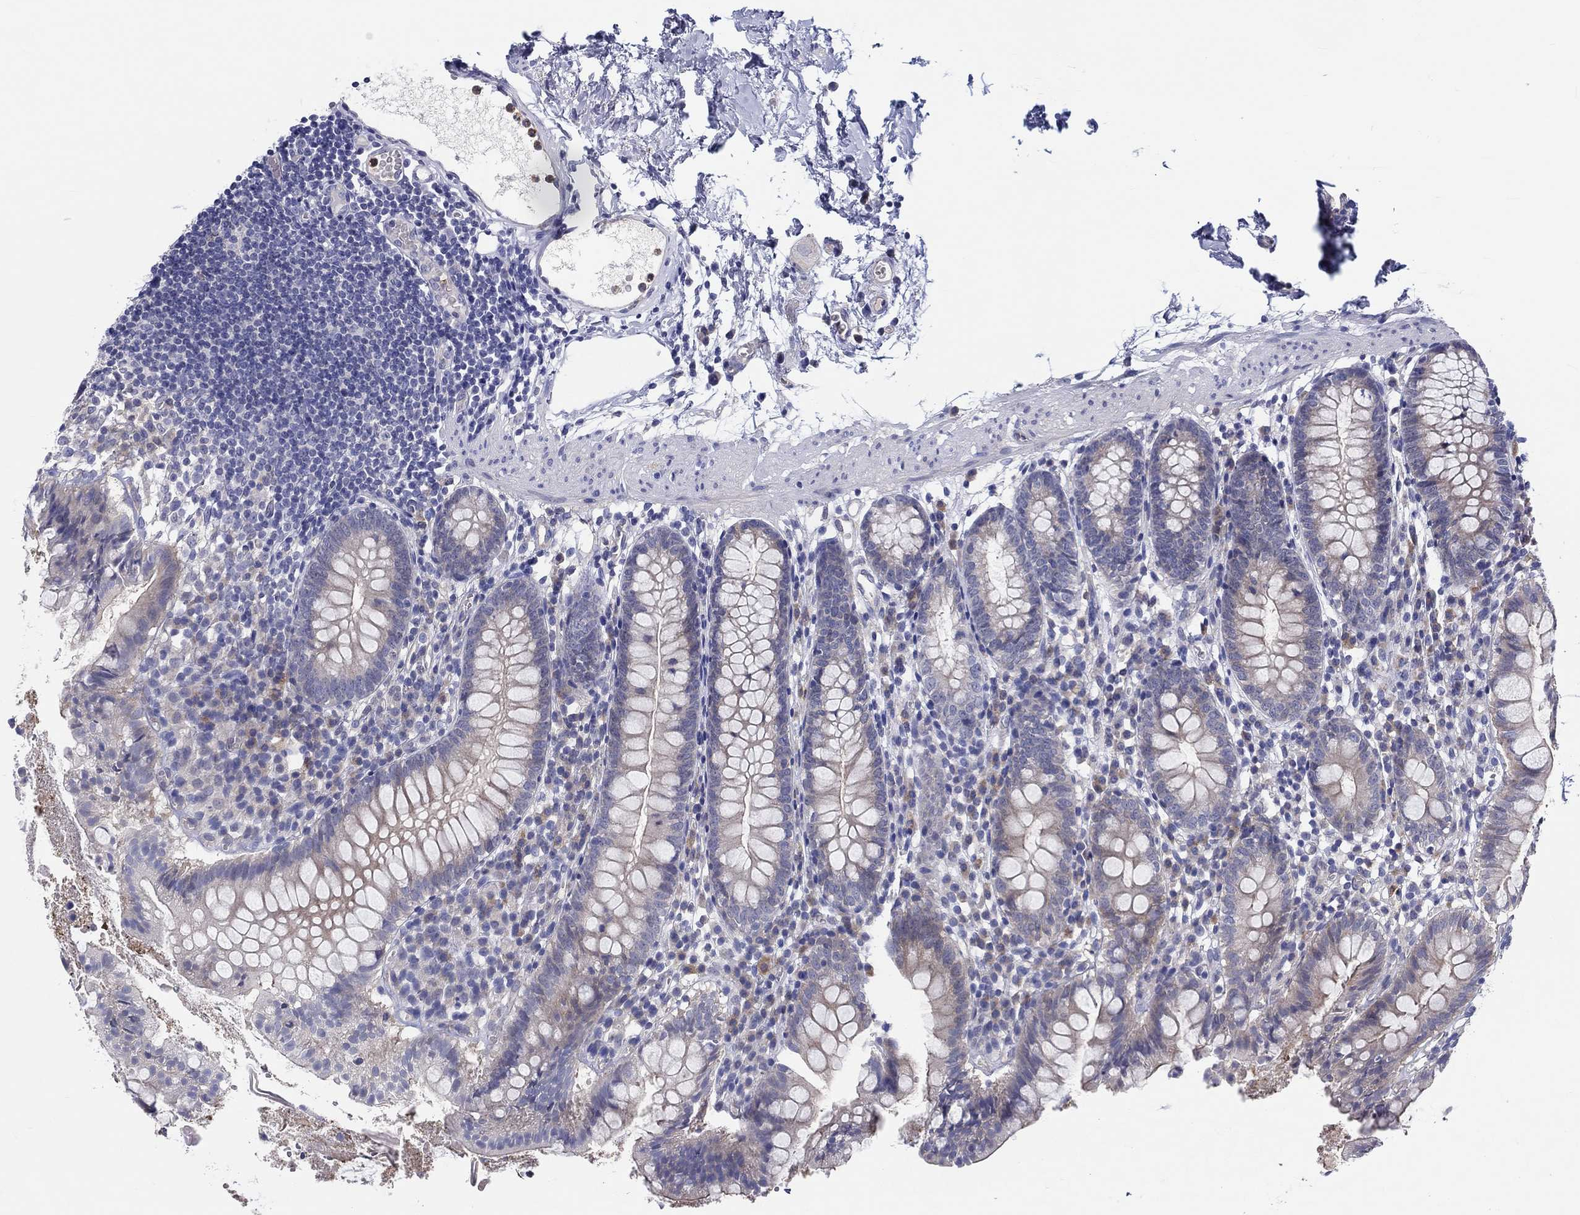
{"staining": {"intensity": "weak", "quantity": "<25%", "location": "cytoplasmic/membranous"}, "tissue": "small intestine", "cell_type": "Glandular cells", "image_type": "normal", "snomed": [{"axis": "morphology", "description": "Normal tissue, NOS"}, {"axis": "topography", "description": "Small intestine"}], "caption": "Immunohistochemistry of normal small intestine exhibits no positivity in glandular cells. The staining was performed using DAB to visualize the protein expression in brown, while the nuclei were stained in blue with hematoxylin (Magnification: 20x).", "gene": "ABCG4", "patient": {"sex": "female", "age": 90}}